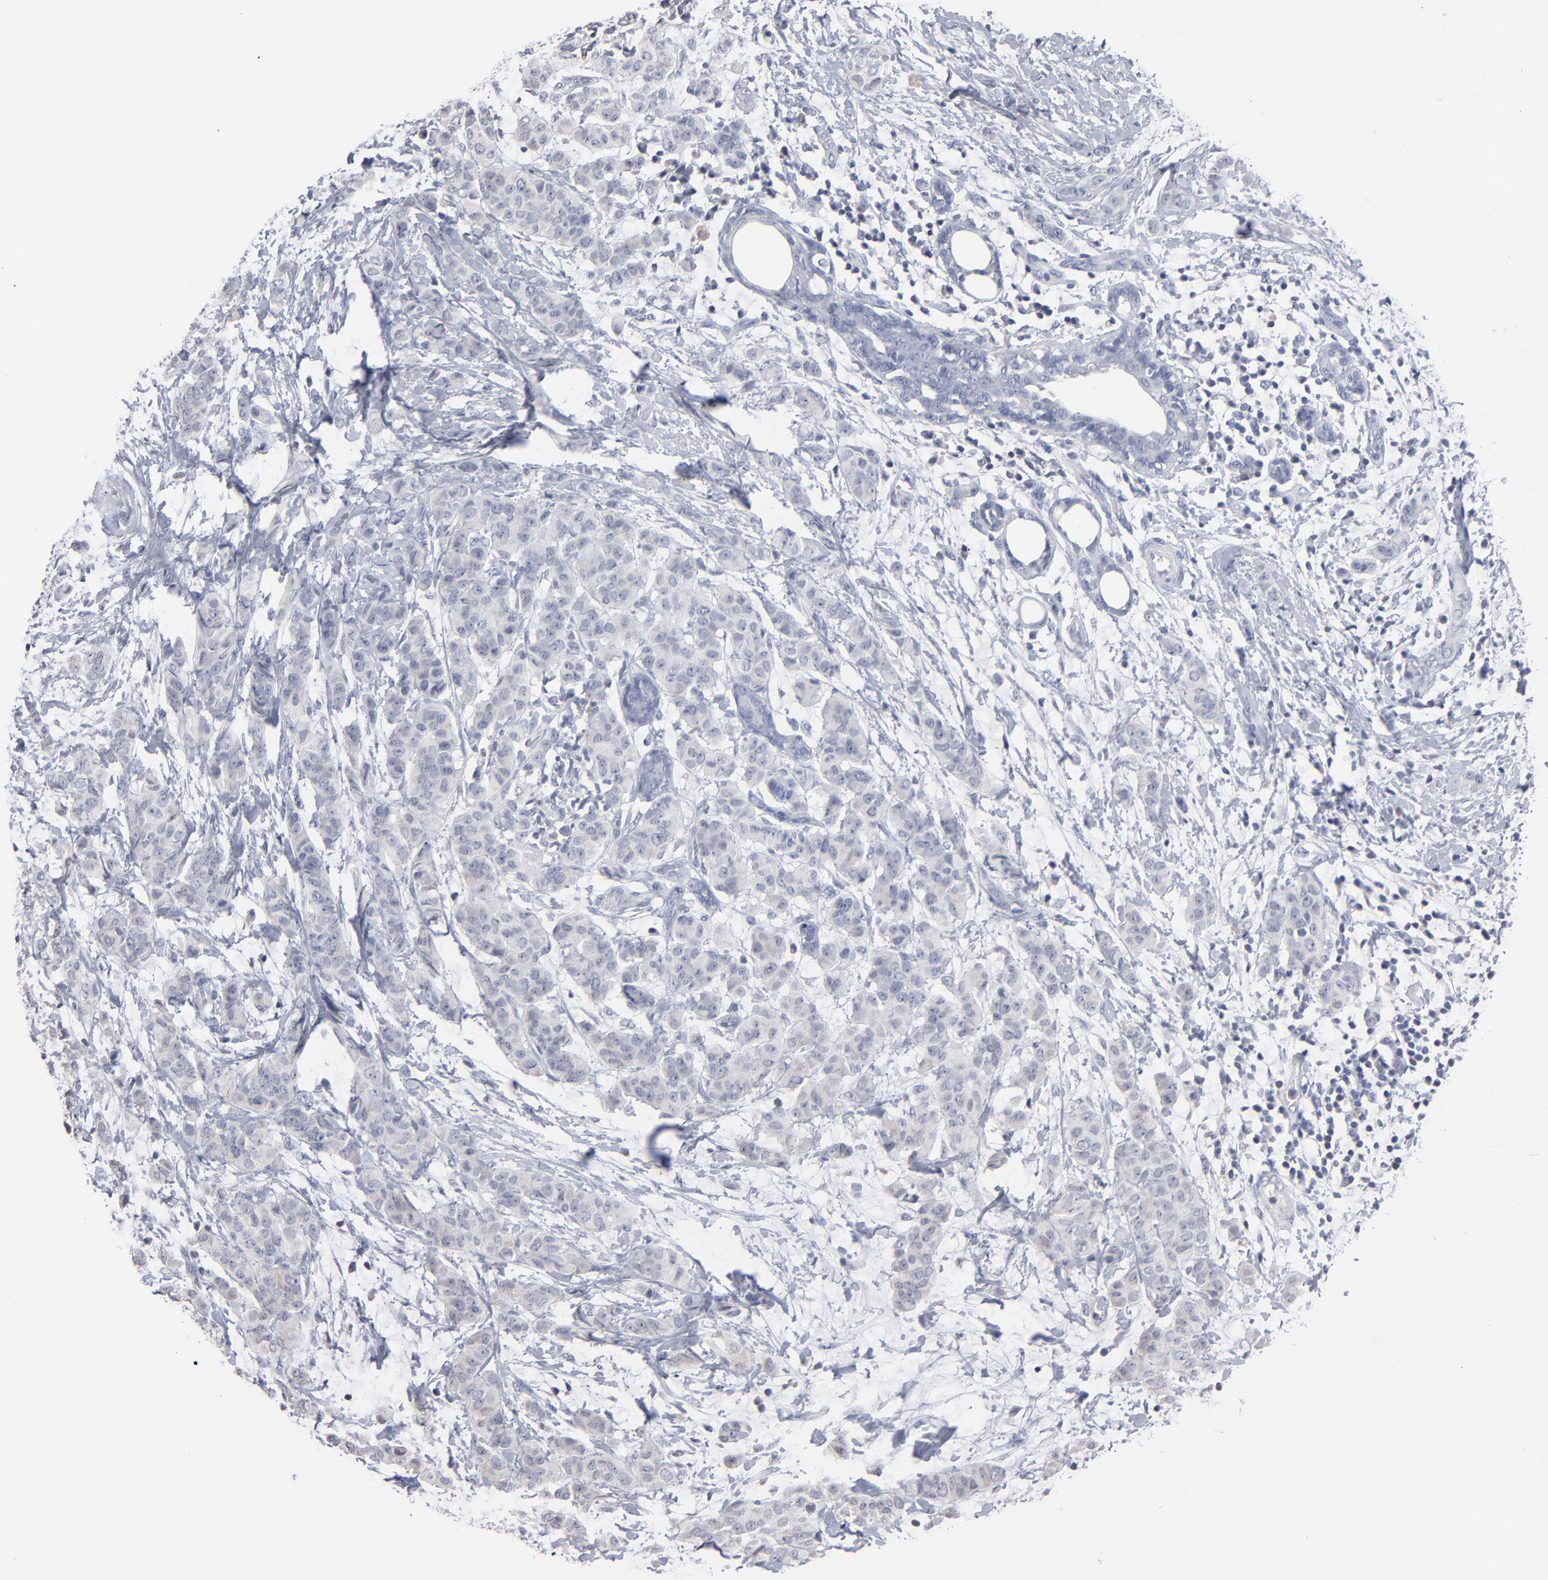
{"staining": {"intensity": "negative", "quantity": "none", "location": "none"}, "tissue": "breast cancer", "cell_type": "Tumor cells", "image_type": "cancer", "snomed": [{"axis": "morphology", "description": "Duct carcinoma"}, {"axis": "topography", "description": "Breast"}], "caption": "The histopathology image demonstrates no staining of tumor cells in invasive ductal carcinoma (breast).", "gene": "RPH3A", "patient": {"sex": "female", "age": 40}}